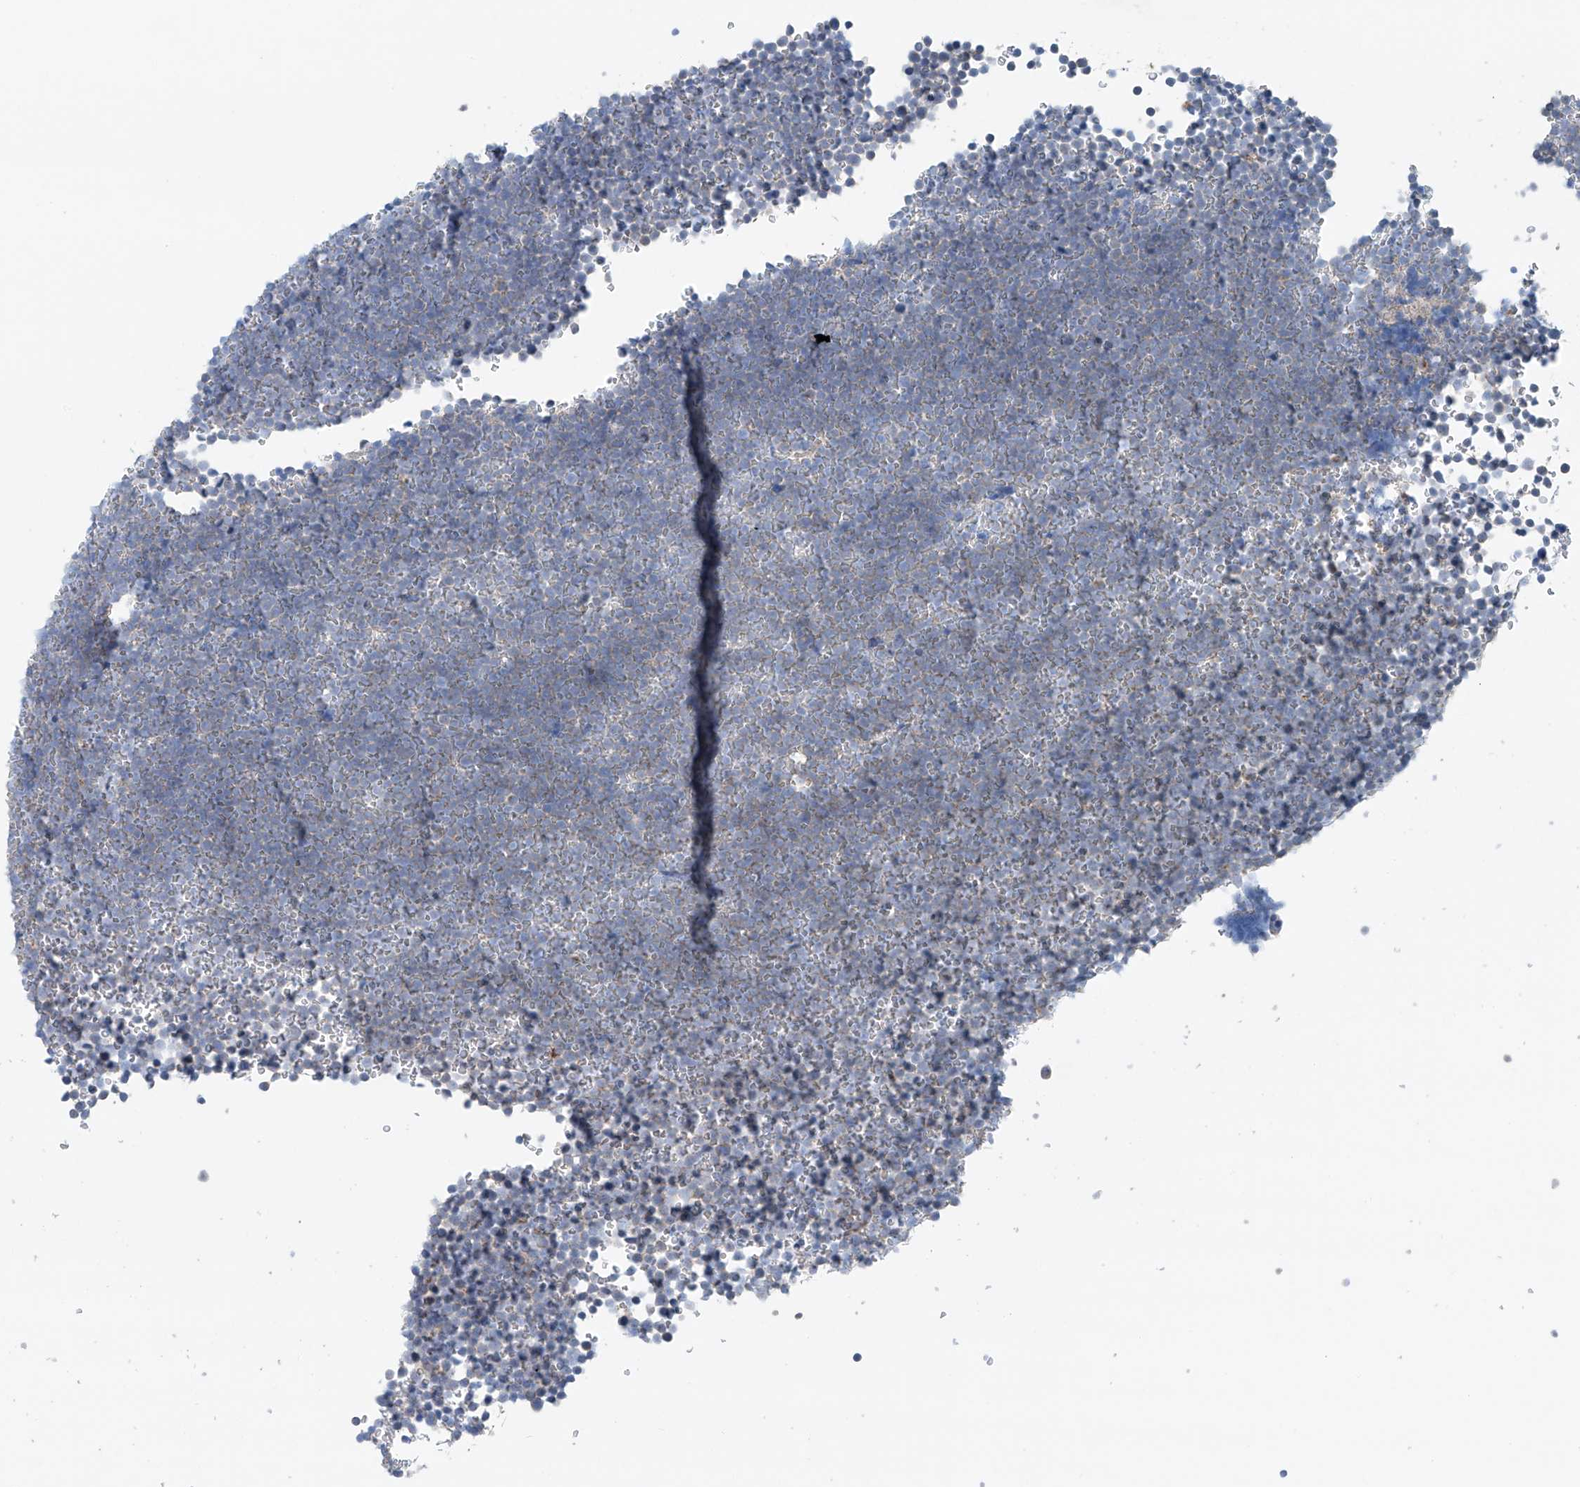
{"staining": {"intensity": "negative", "quantity": "none", "location": "none"}, "tissue": "lymphoma", "cell_type": "Tumor cells", "image_type": "cancer", "snomed": [{"axis": "morphology", "description": "Malignant lymphoma, non-Hodgkin's type, High grade"}, {"axis": "topography", "description": "Lymph node"}], "caption": "Tumor cells show no significant protein positivity in high-grade malignant lymphoma, non-Hodgkin's type.", "gene": "CEP85L", "patient": {"sex": "male", "age": 13}}